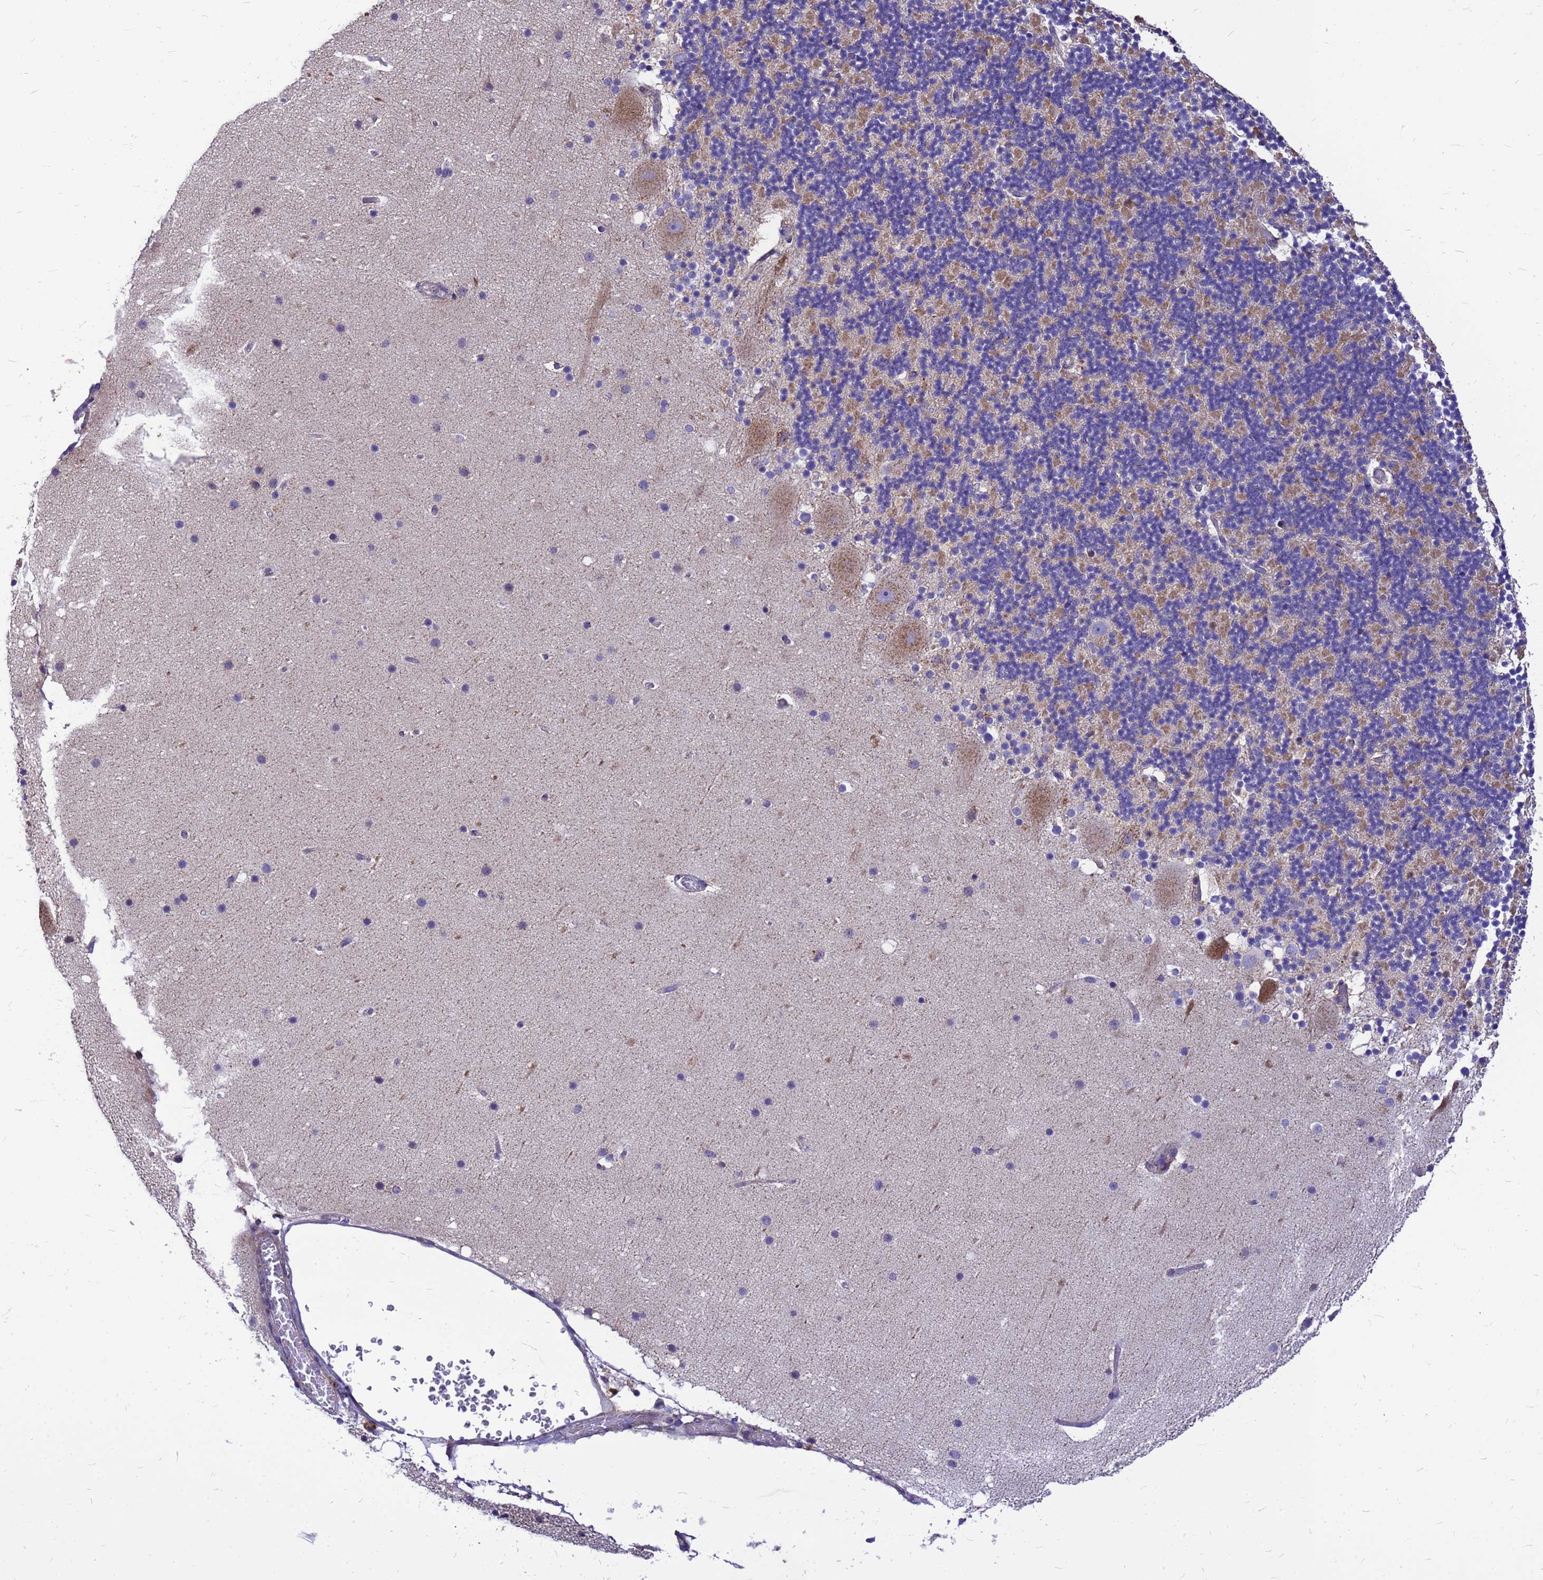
{"staining": {"intensity": "moderate", "quantity": "25%-75%", "location": "cytoplasmic/membranous"}, "tissue": "cerebellum", "cell_type": "Cells in granular layer", "image_type": "normal", "snomed": [{"axis": "morphology", "description": "Normal tissue, NOS"}, {"axis": "topography", "description": "Cerebellum"}], "caption": "Human cerebellum stained with a brown dye exhibits moderate cytoplasmic/membranous positive positivity in approximately 25%-75% of cells in granular layer.", "gene": "CMC4", "patient": {"sex": "male", "age": 57}}